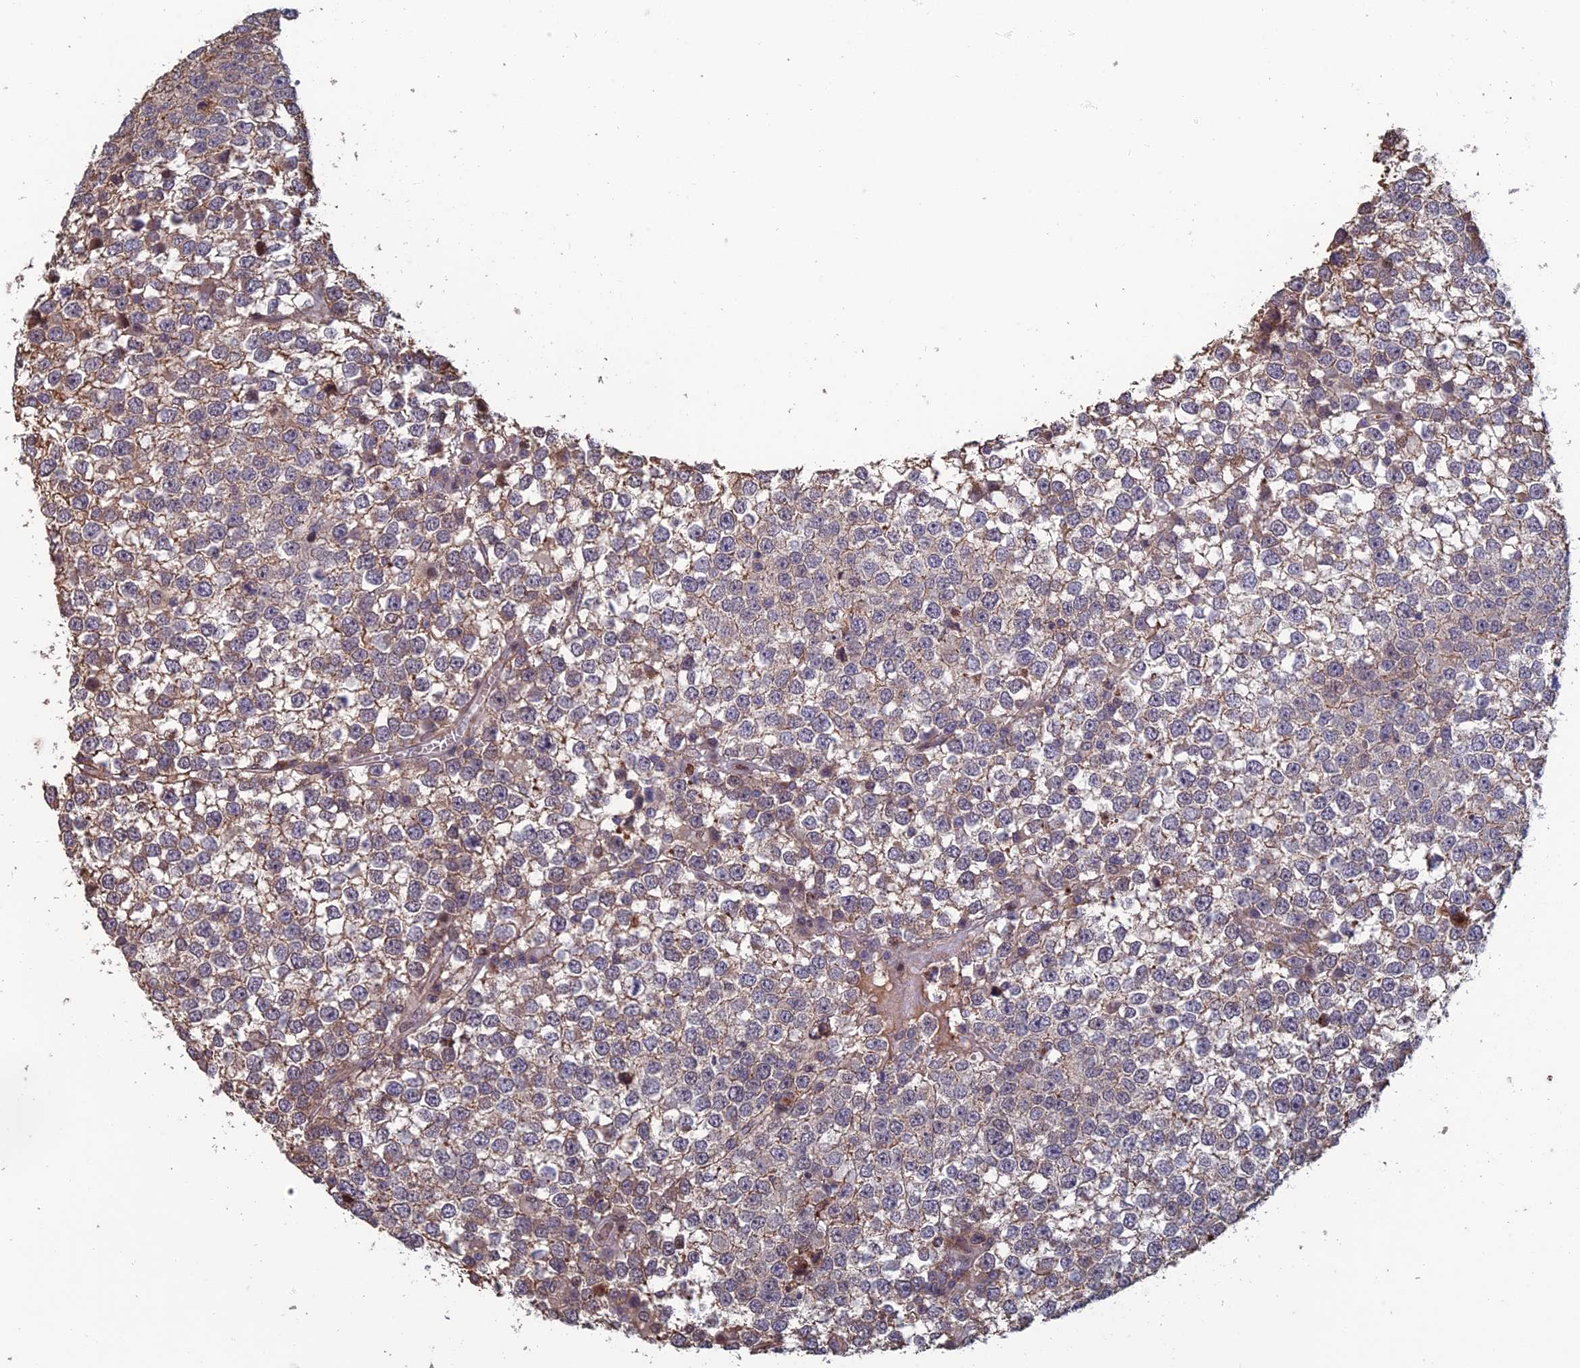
{"staining": {"intensity": "weak", "quantity": "25%-75%", "location": "cytoplasmic/membranous"}, "tissue": "testis cancer", "cell_type": "Tumor cells", "image_type": "cancer", "snomed": [{"axis": "morphology", "description": "Seminoma, NOS"}, {"axis": "topography", "description": "Testis"}], "caption": "An image showing weak cytoplasmic/membranous staining in approximately 25%-75% of tumor cells in seminoma (testis), as visualized by brown immunohistochemical staining.", "gene": "CCDC183", "patient": {"sex": "male", "age": 65}}